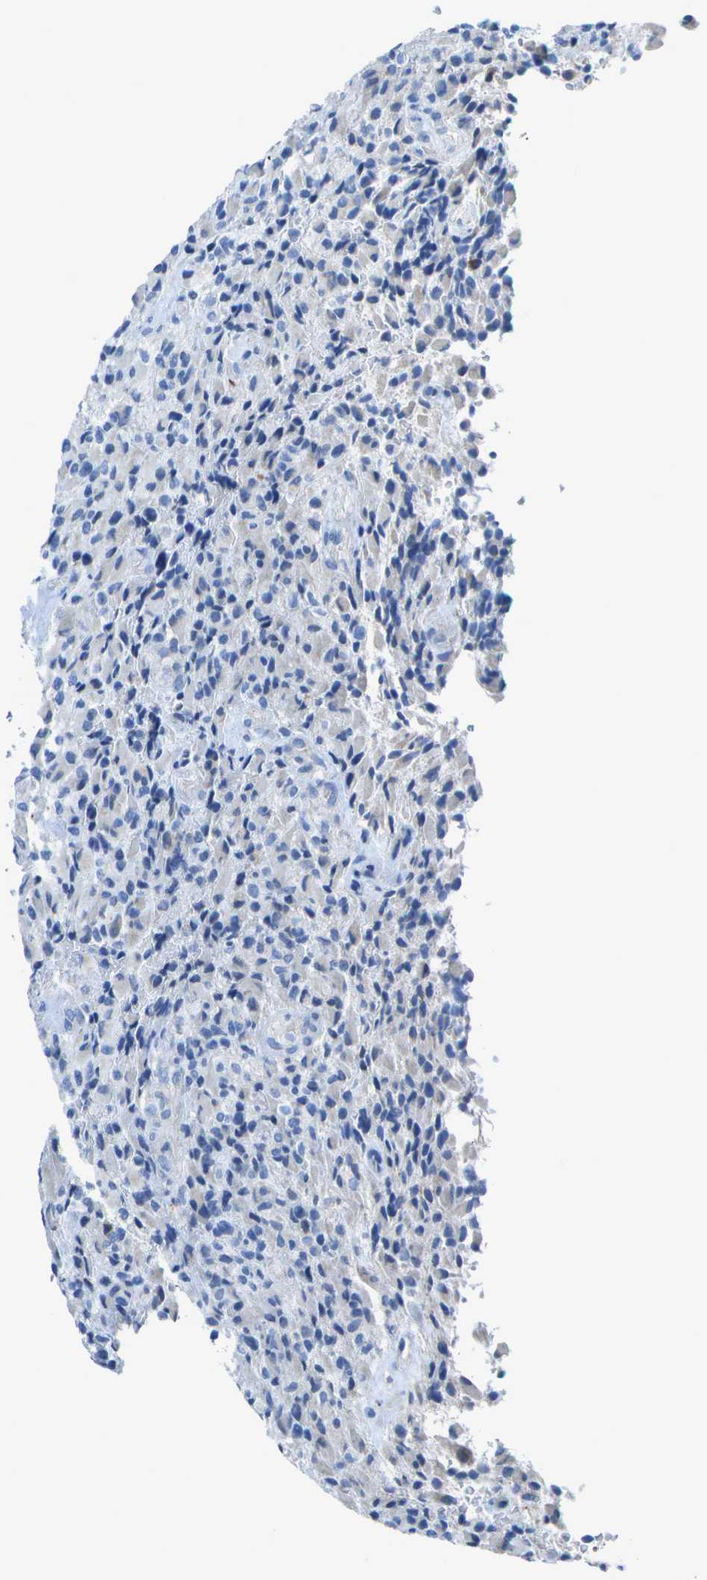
{"staining": {"intensity": "negative", "quantity": "none", "location": "none"}, "tissue": "glioma", "cell_type": "Tumor cells", "image_type": "cancer", "snomed": [{"axis": "morphology", "description": "Glioma, malignant, High grade"}, {"axis": "topography", "description": "Brain"}], "caption": "DAB (3,3'-diaminobenzidine) immunohistochemical staining of glioma shows no significant expression in tumor cells.", "gene": "DCT", "patient": {"sex": "male", "age": 71}}